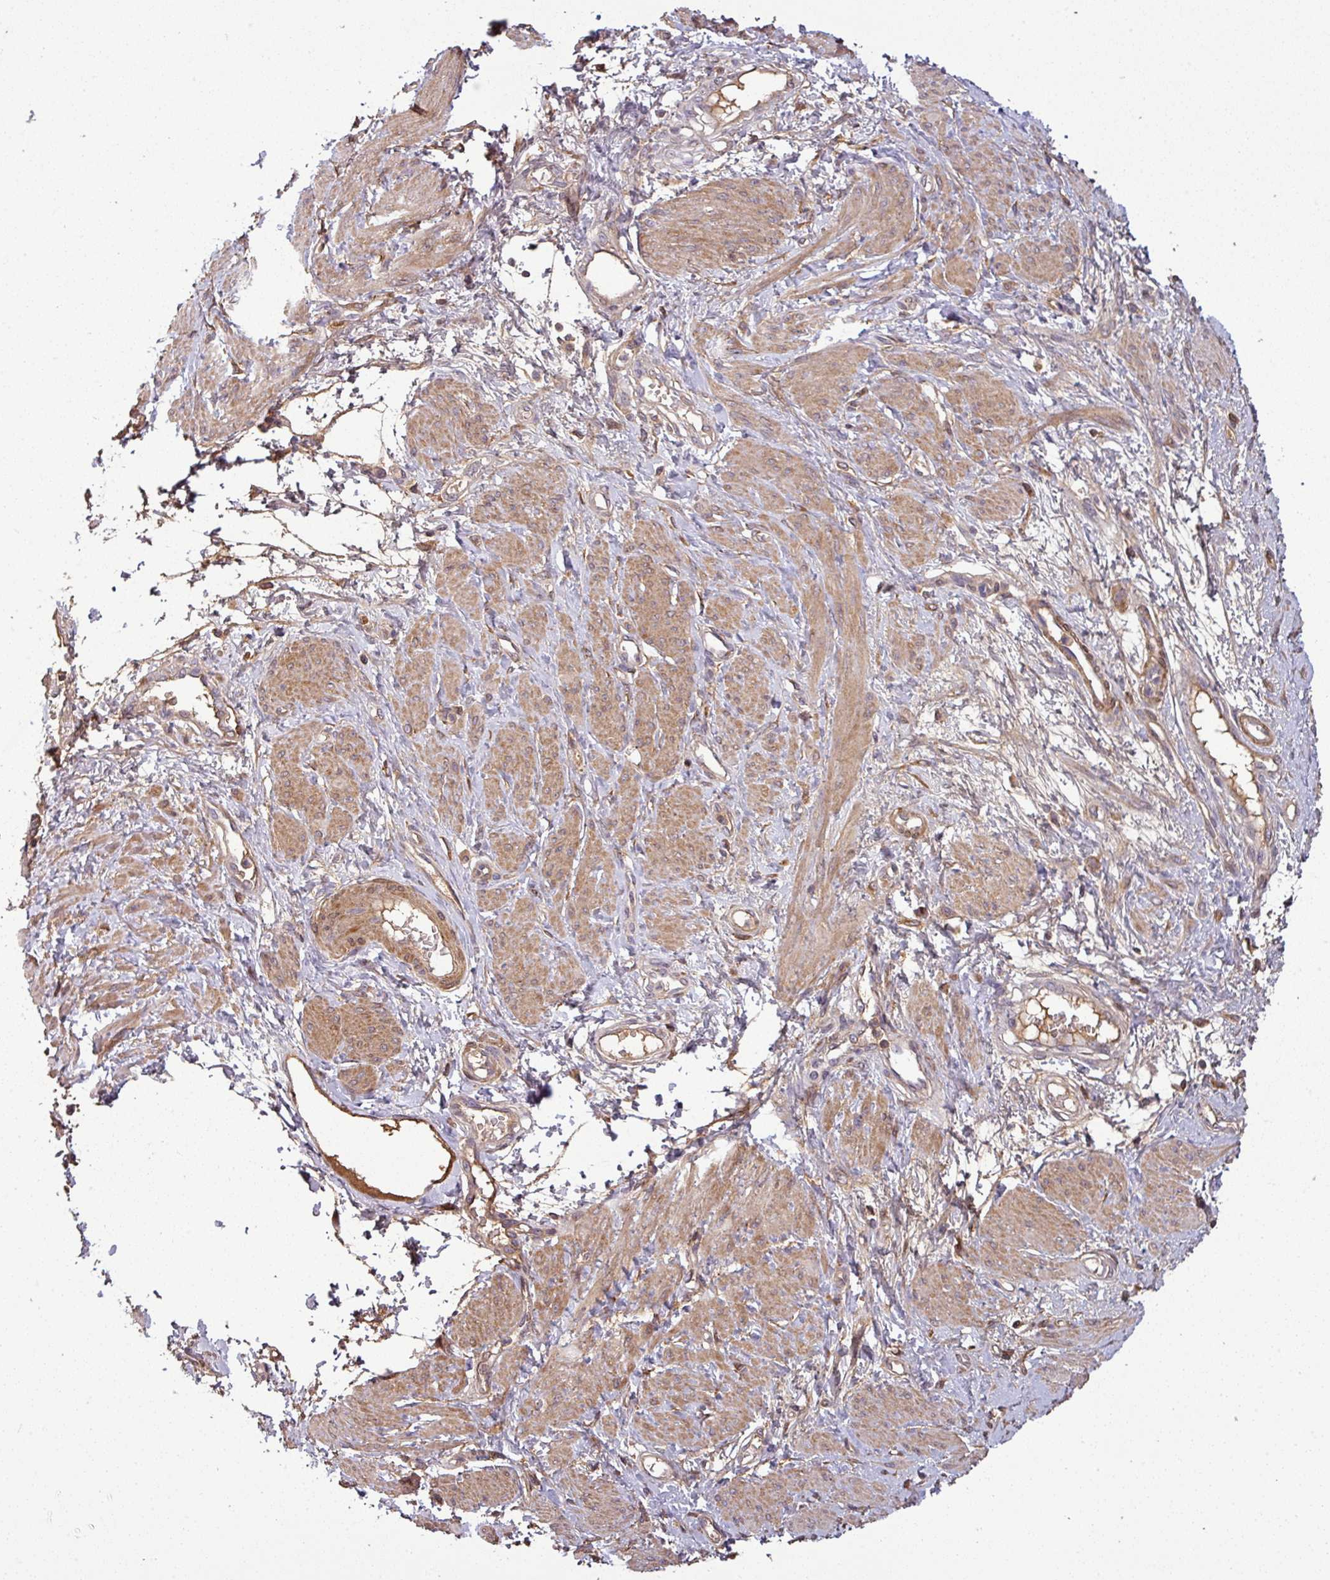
{"staining": {"intensity": "moderate", "quantity": ">75%", "location": "cytoplasmic/membranous"}, "tissue": "smooth muscle", "cell_type": "Smooth muscle cells", "image_type": "normal", "snomed": [{"axis": "morphology", "description": "Normal tissue, NOS"}, {"axis": "topography", "description": "Smooth muscle"}, {"axis": "topography", "description": "Uterus"}], "caption": "Protein expression by immunohistochemistry exhibits moderate cytoplasmic/membranous staining in about >75% of smooth muscle cells in benign smooth muscle. (Stains: DAB in brown, nuclei in blue, Microscopy: brightfield microscopy at high magnification).", "gene": "ISLR", "patient": {"sex": "female", "age": 39}}